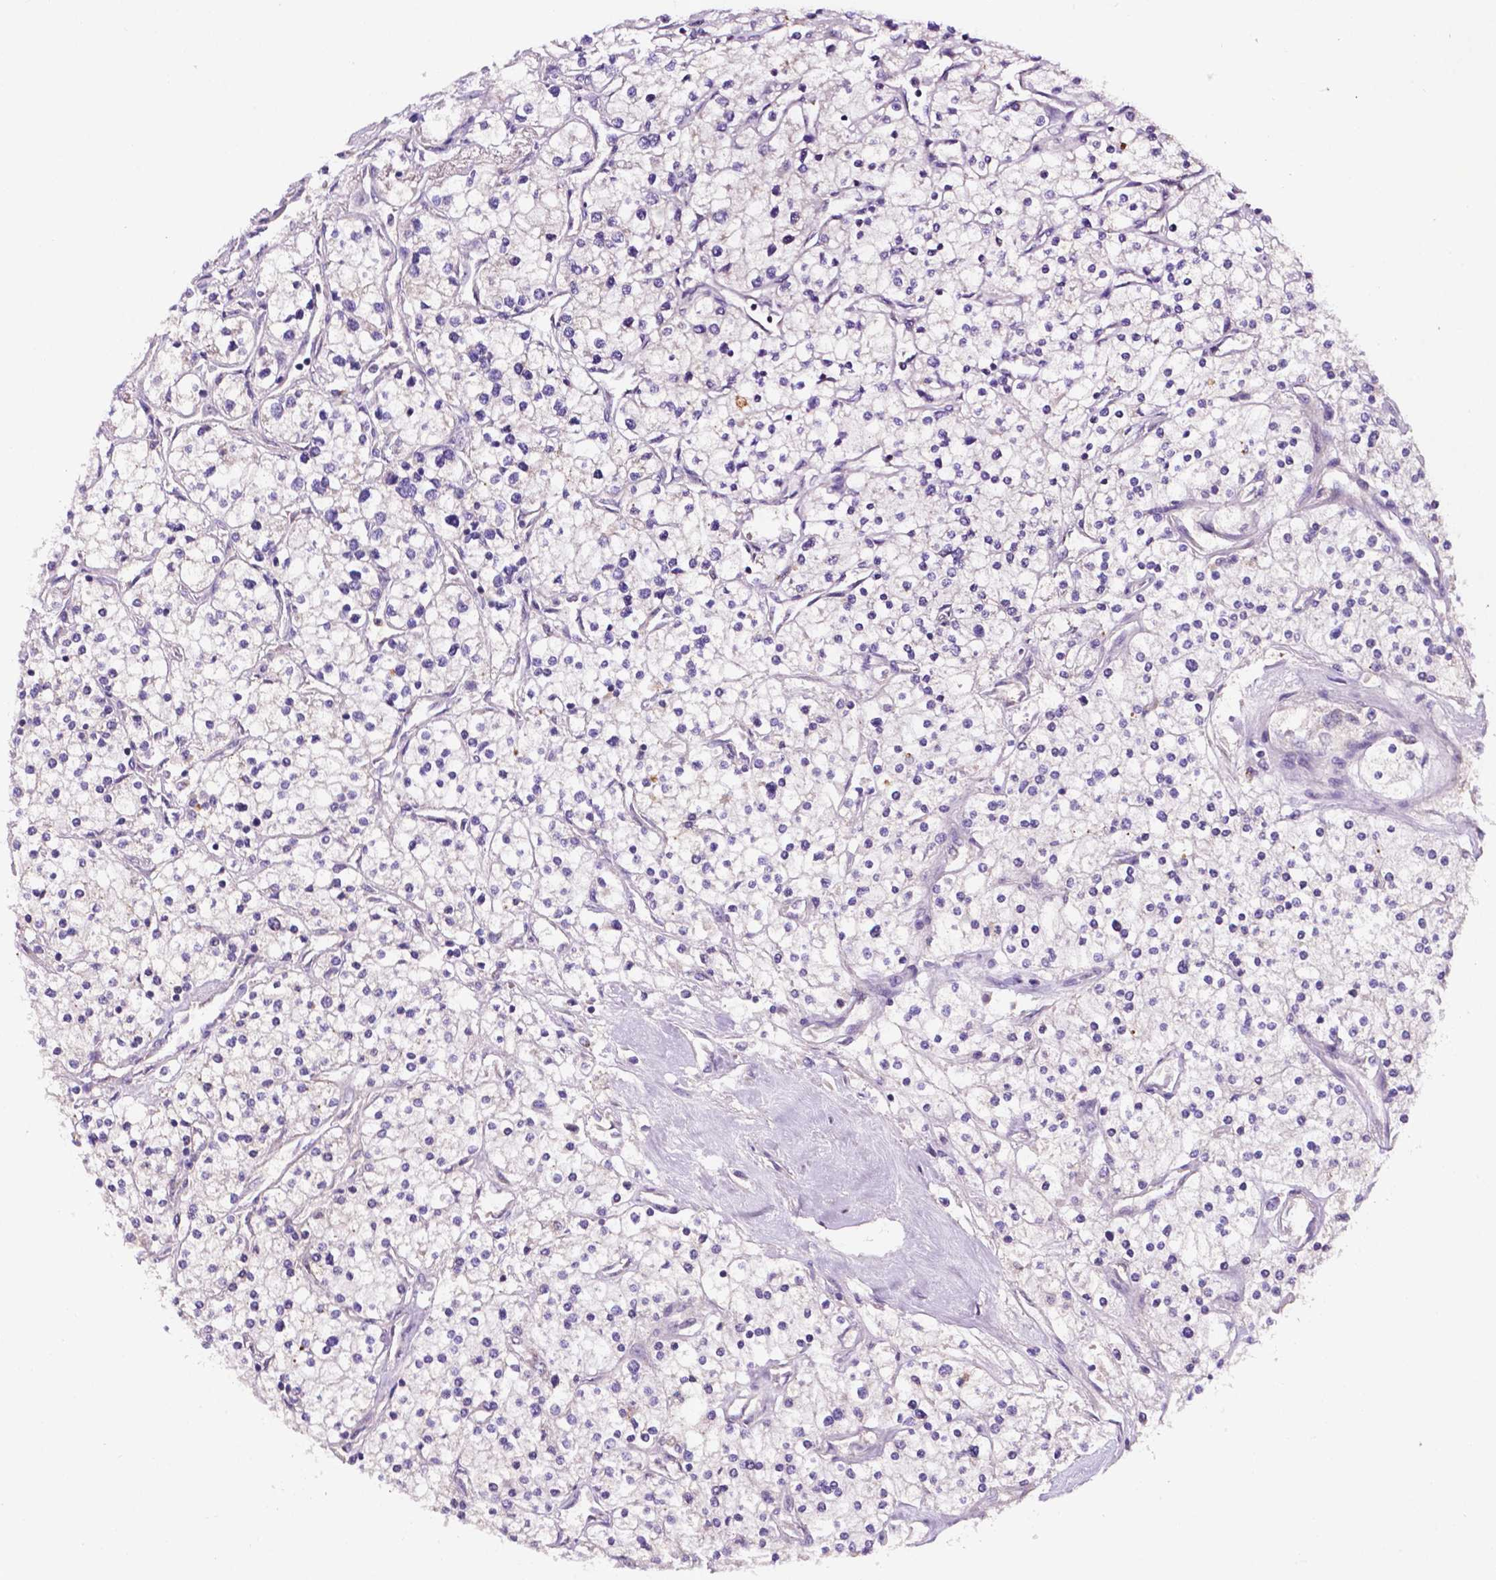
{"staining": {"intensity": "negative", "quantity": "none", "location": "none"}, "tissue": "renal cancer", "cell_type": "Tumor cells", "image_type": "cancer", "snomed": [{"axis": "morphology", "description": "Adenocarcinoma, NOS"}, {"axis": "topography", "description": "Kidney"}], "caption": "Immunohistochemical staining of adenocarcinoma (renal) shows no significant expression in tumor cells.", "gene": "TM4SF20", "patient": {"sex": "male", "age": 80}}